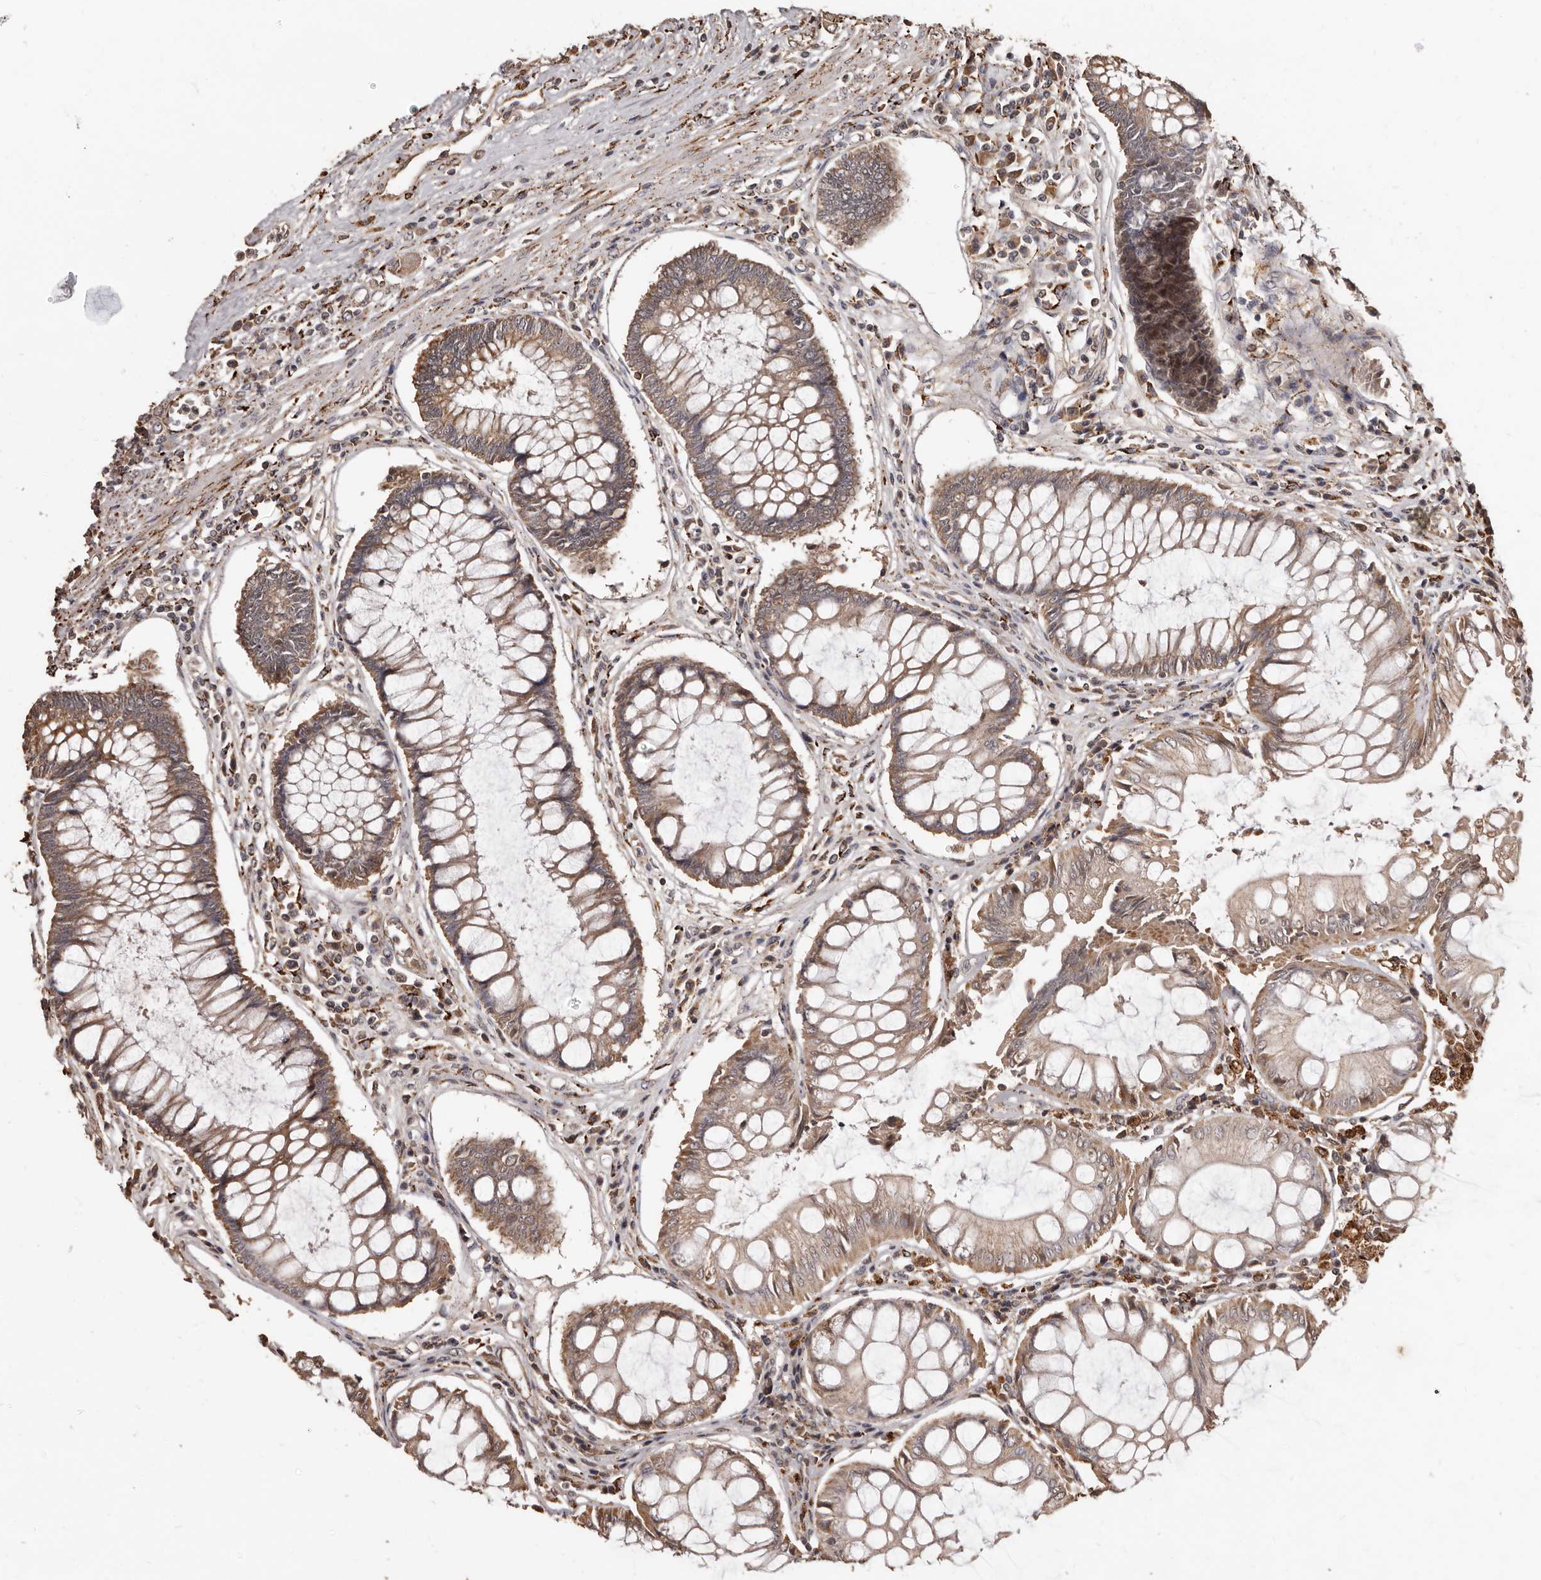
{"staining": {"intensity": "moderate", "quantity": ">75%", "location": "cytoplasmic/membranous"}, "tissue": "colorectal cancer", "cell_type": "Tumor cells", "image_type": "cancer", "snomed": [{"axis": "morphology", "description": "Adenocarcinoma, NOS"}, {"axis": "topography", "description": "Rectum"}], "caption": "Immunohistochemistry (IHC) of human colorectal cancer shows medium levels of moderate cytoplasmic/membranous staining in approximately >75% of tumor cells.", "gene": "AKAP7", "patient": {"sex": "male", "age": 84}}